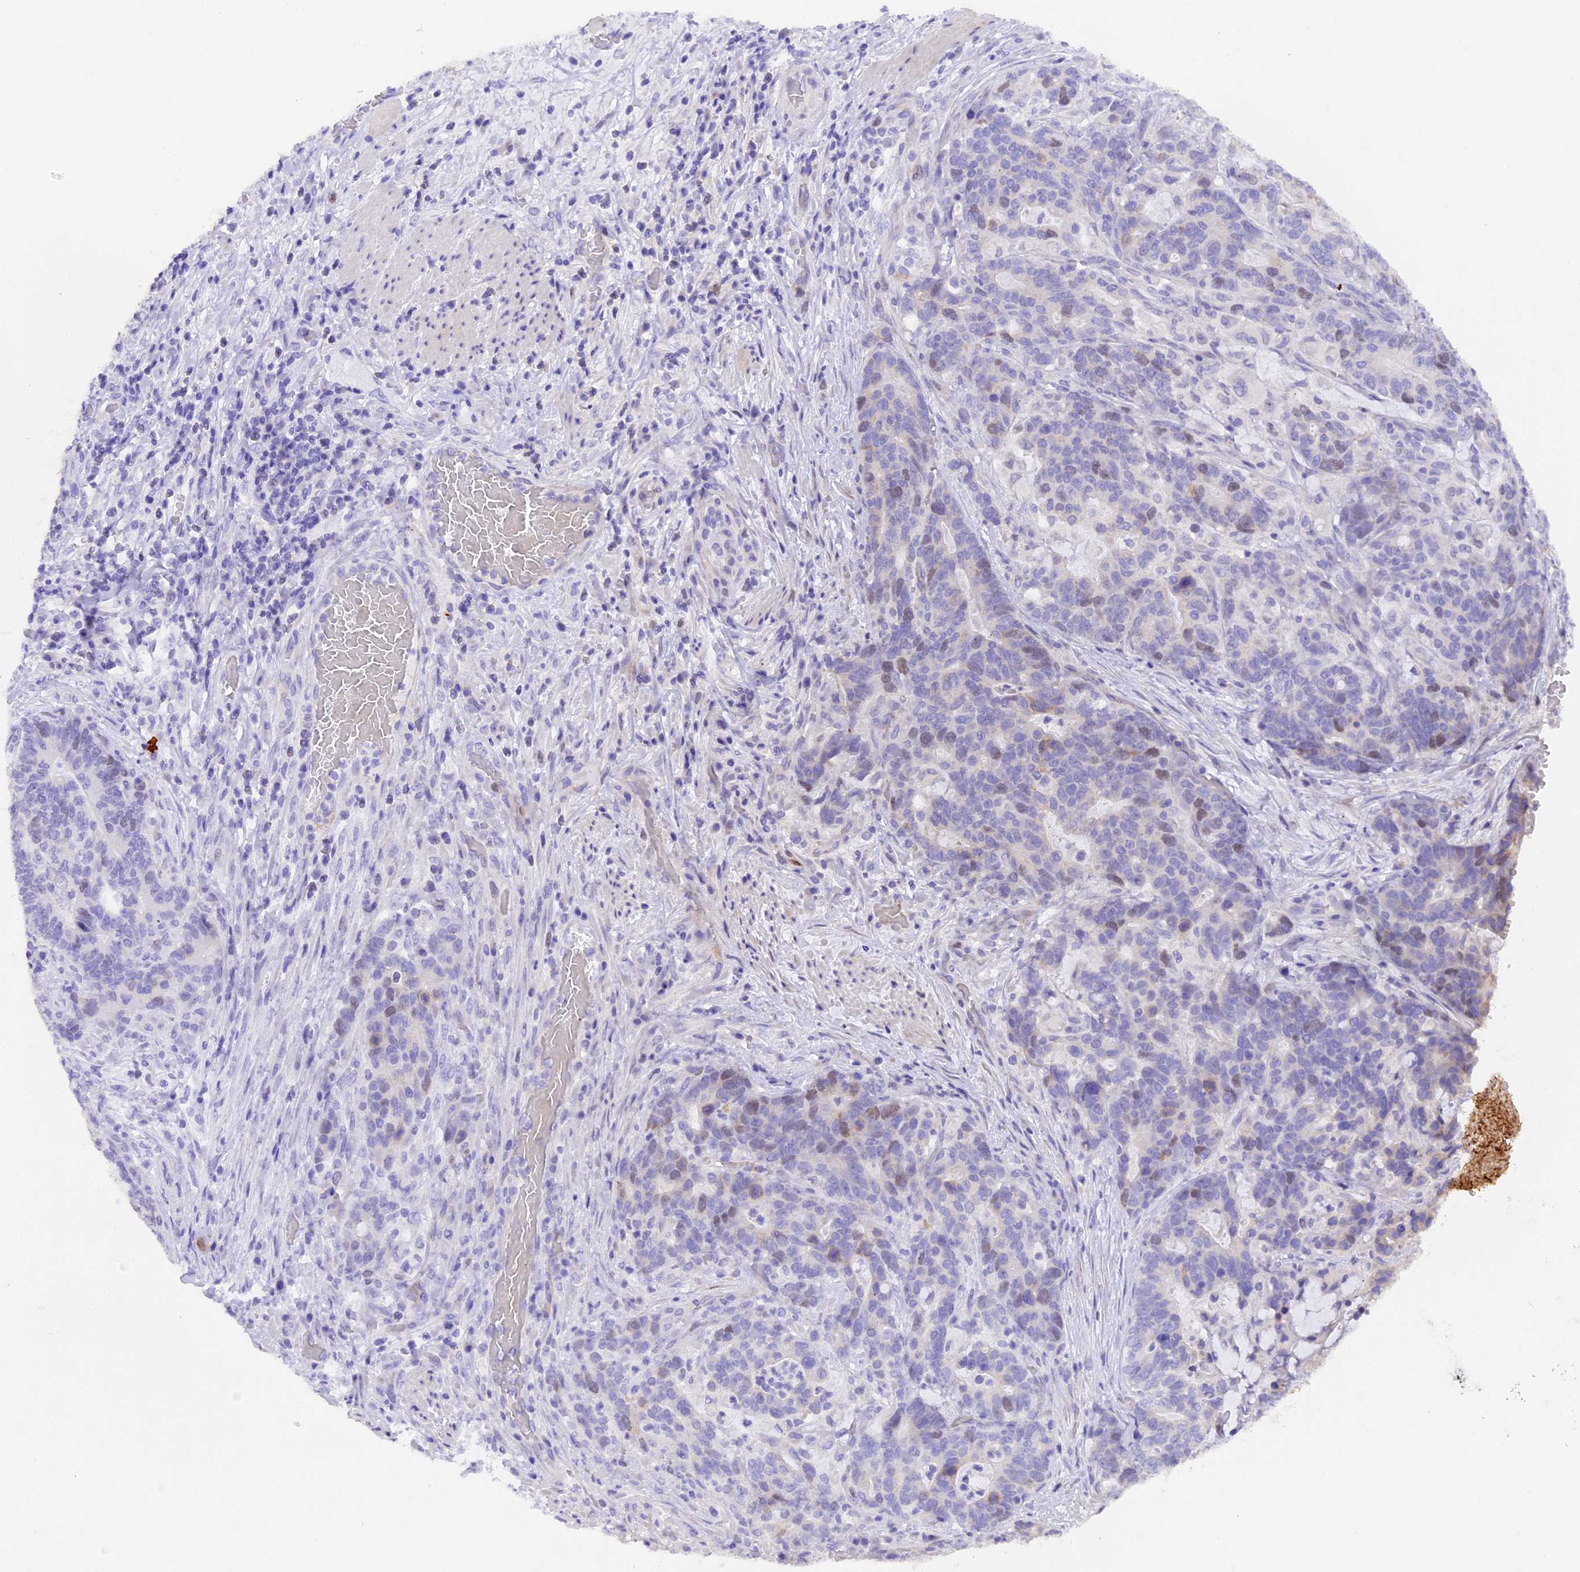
{"staining": {"intensity": "moderate", "quantity": "<25%", "location": "nuclear"}, "tissue": "stomach cancer", "cell_type": "Tumor cells", "image_type": "cancer", "snomed": [{"axis": "morphology", "description": "Normal tissue, NOS"}, {"axis": "morphology", "description": "Adenocarcinoma, NOS"}, {"axis": "topography", "description": "Stomach"}], "caption": "Immunohistochemistry (IHC) (DAB) staining of human stomach adenocarcinoma shows moderate nuclear protein positivity in about <25% of tumor cells. The staining is performed using DAB (3,3'-diaminobenzidine) brown chromogen to label protein expression. The nuclei are counter-stained blue using hematoxylin.", "gene": "PKIA", "patient": {"sex": "female", "age": 64}}